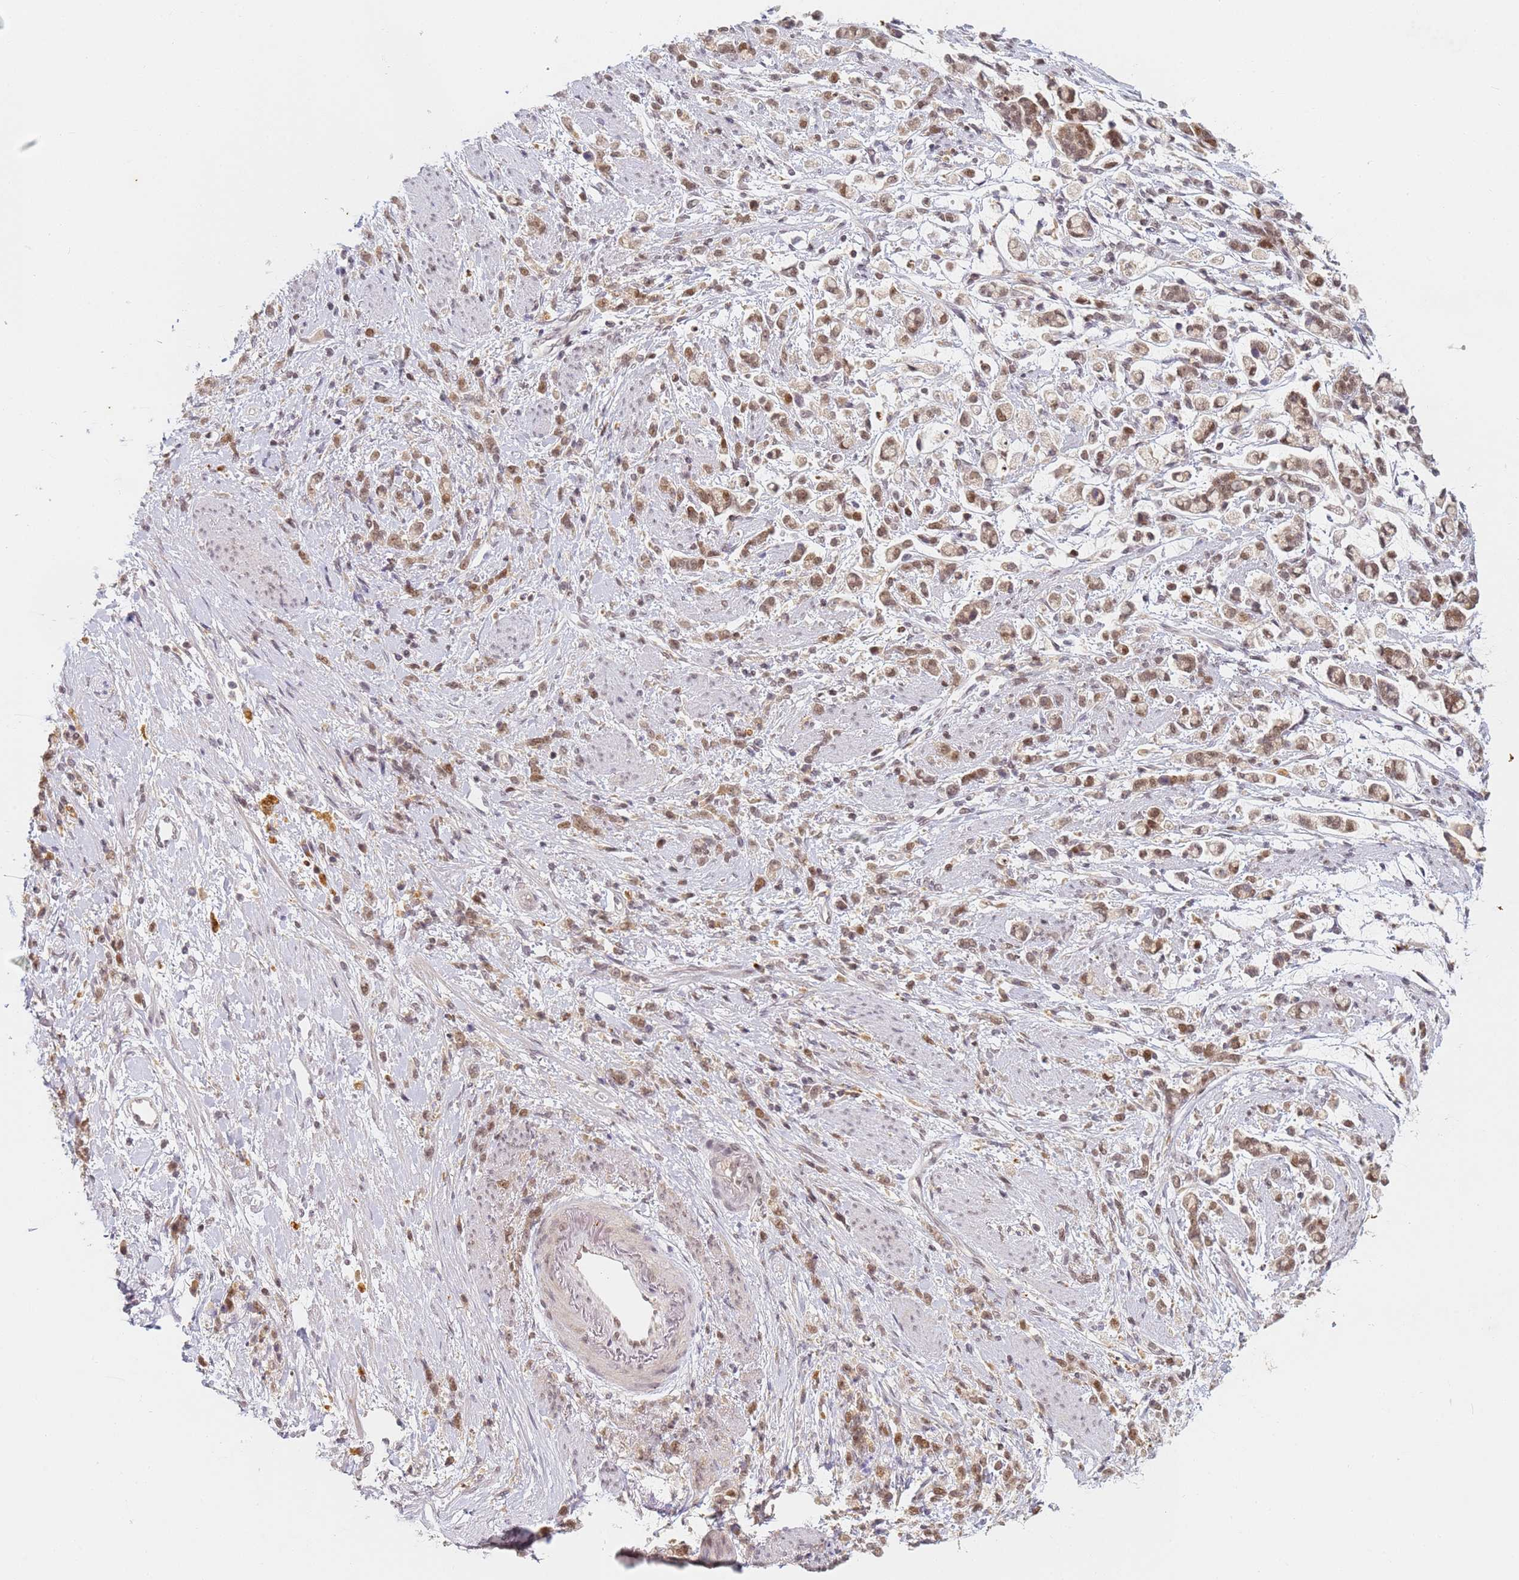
{"staining": {"intensity": "moderate", "quantity": ">75%", "location": "nuclear"}, "tissue": "stomach cancer", "cell_type": "Tumor cells", "image_type": "cancer", "snomed": [{"axis": "morphology", "description": "Adenocarcinoma, NOS"}, {"axis": "topography", "description": "Stomach"}], "caption": "IHC image of human adenocarcinoma (stomach) stained for a protein (brown), which displays medium levels of moderate nuclear positivity in about >75% of tumor cells.", "gene": "HMCES", "patient": {"sex": "female", "age": 60}}